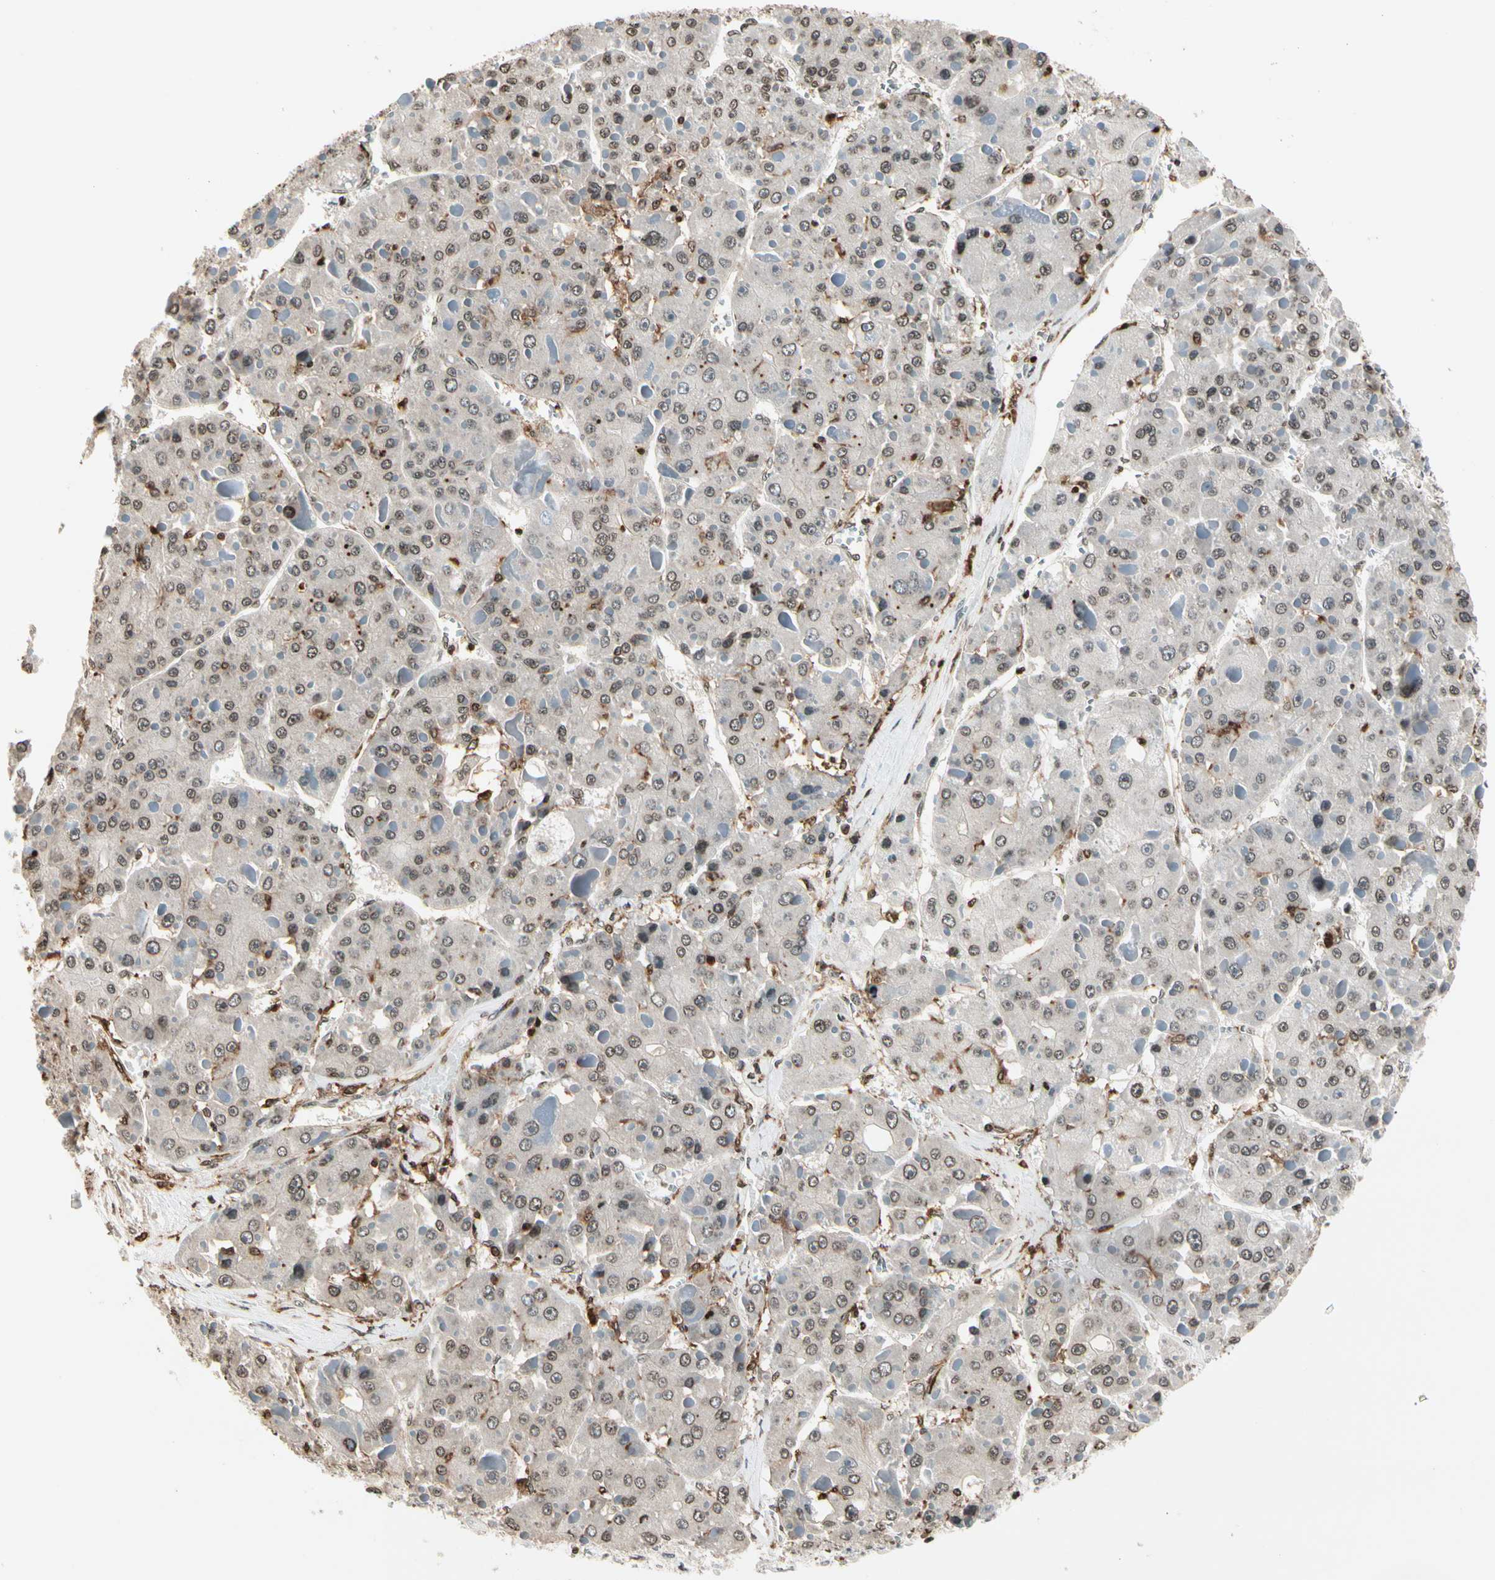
{"staining": {"intensity": "weak", "quantity": ">75%", "location": "cytoplasmic/membranous,nuclear"}, "tissue": "liver cancer", "cell_type": "Tumor cells", "image_type": "cancer", "snomed": [{"axis": "morphology", "description": "Carcinoma, Hepatocellular, NOS"}, {"axis": "topography", "description": "Liver"}], "caption": "IHC of hepatocellular carcinoma (liver) reveals low levels of weak cytoplasmic/membranous and nuclear expression in about >75% of tumor cells.", "gene": "FER", "patient": {"sex": "female", "age": 73}}